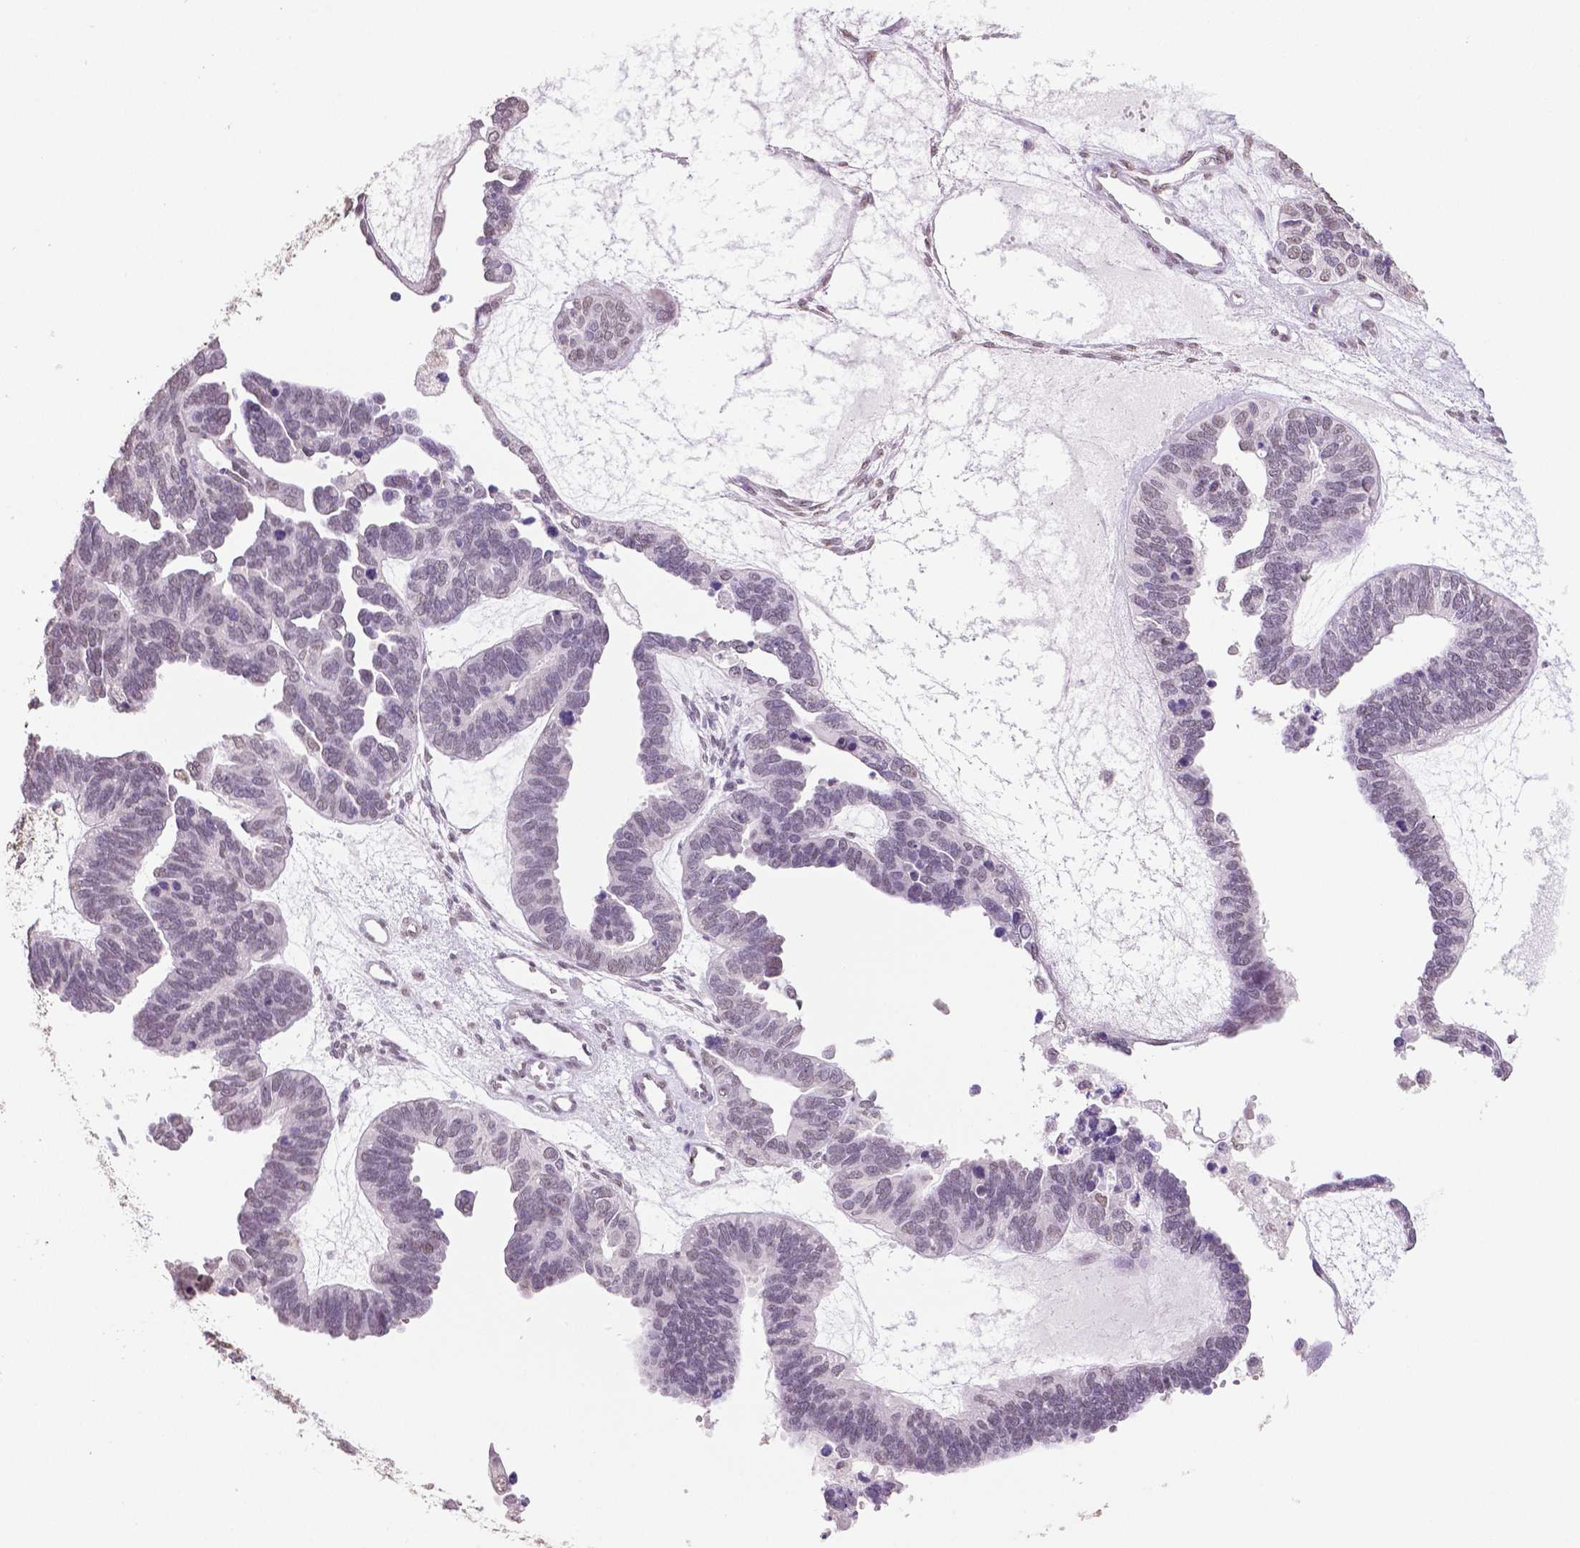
{"staining": {"intensity": "weak", "quantity": "25%-75%", "location": "nuclear"}, "tissue": "ovarian cancer", "cell_type": "Tumor cells", "image_type": "cancer", "snomed": [{"axis": "morphology", "description": "Cystadenocarcinoma, serous, NOS"}, {"axis": "topography", "description": "Ovary"}], "caption": "Immunohistochemical staining of serous cystadenocarcinoma (ovarian) reveals weak nuclear protein staining in about 25%-75% of tumor cells.", "gene": "IGF2BP1", "patient": {"sex": "female", "age": 51}}